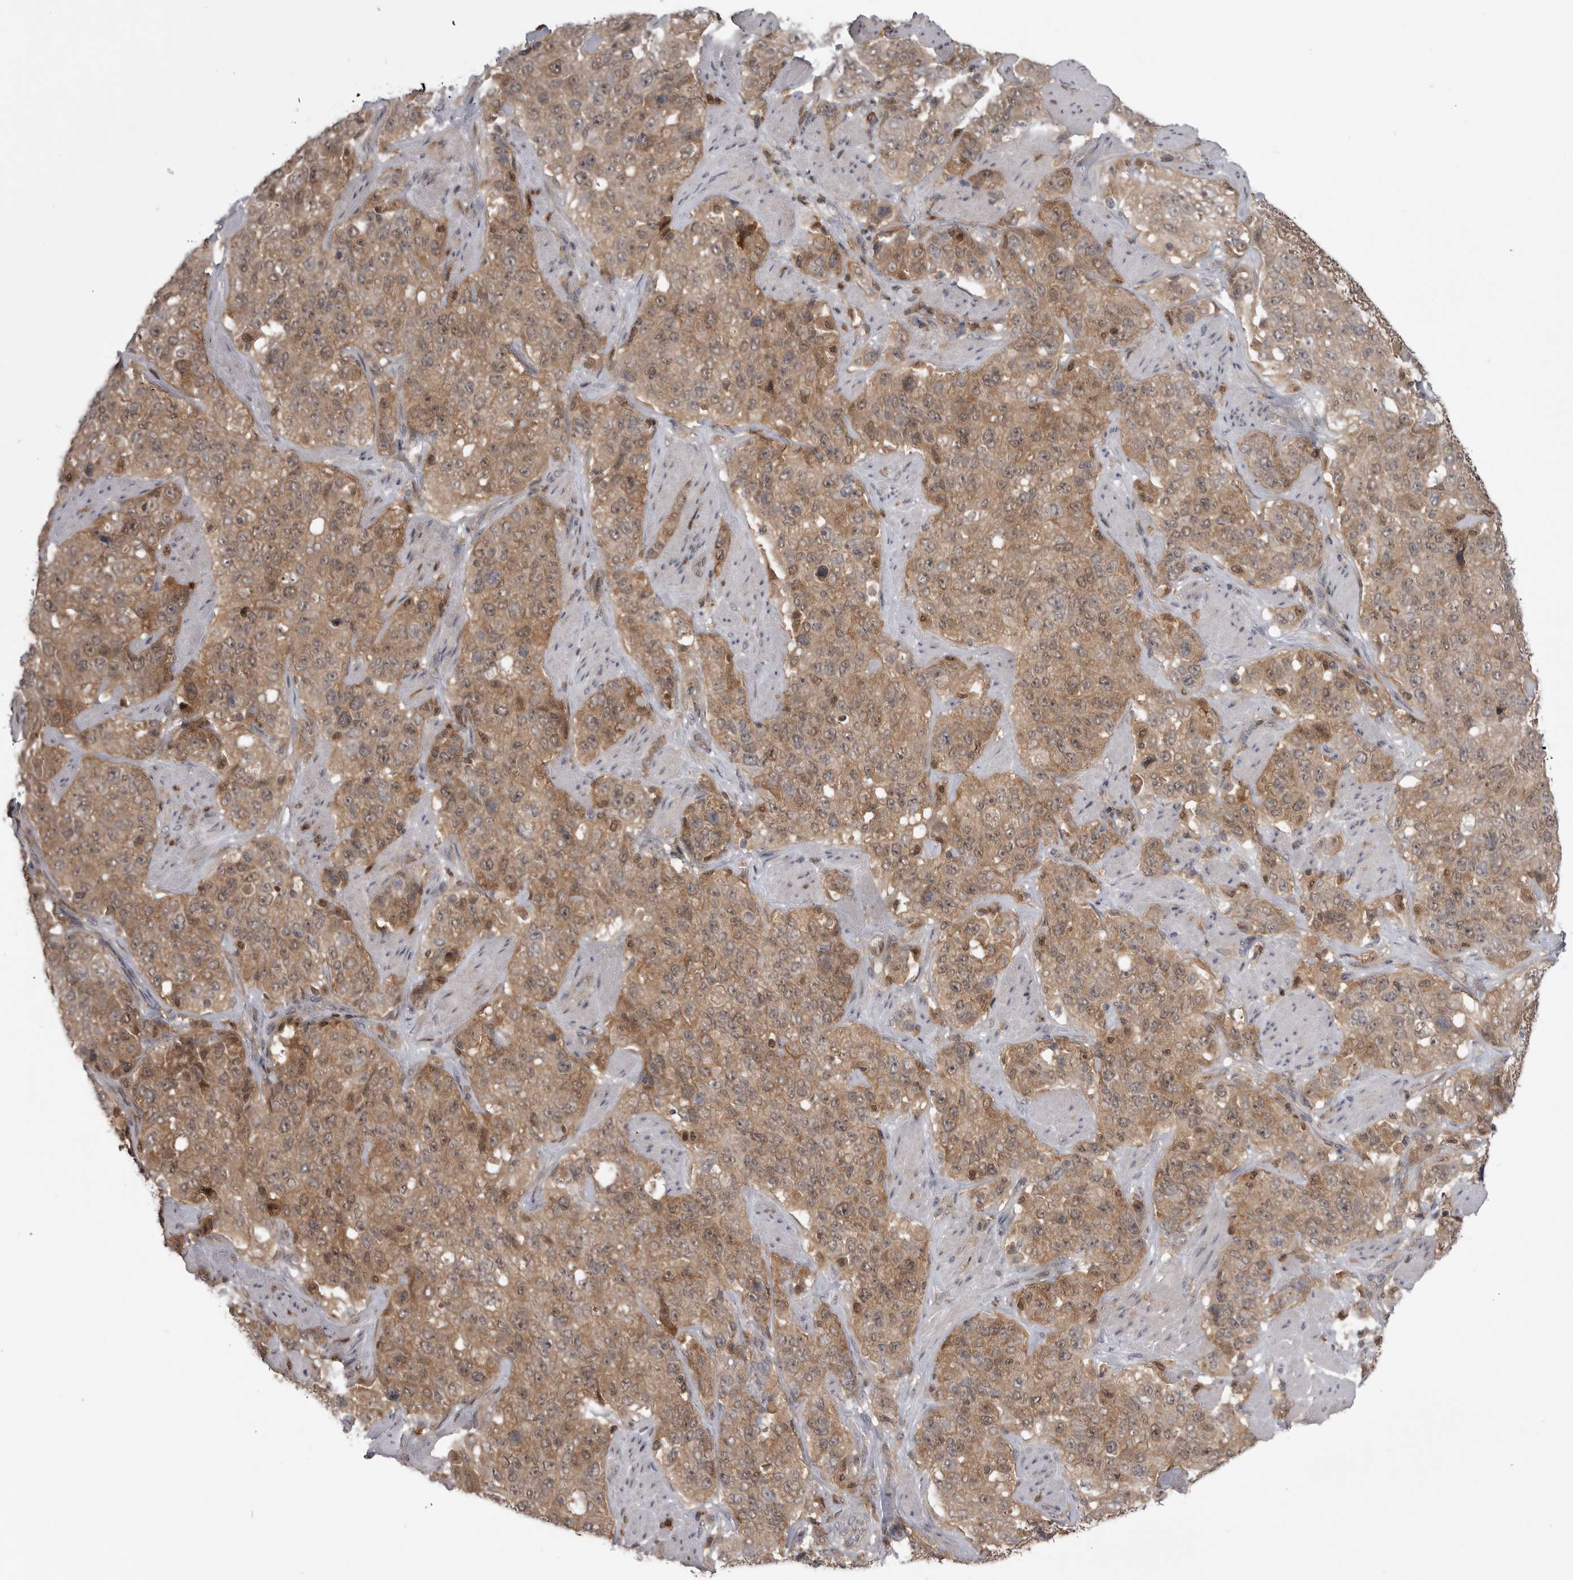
{"staining": {"intensity": "moderate", "quantity": ">75%", "location": "cytoplasmic/membranous"}, "tissue": "stomach cancer", "cell_type": "Tumor cells", "image_type": "cancer", "snomed": [{"axis": "morphology", "description": "Adenocarcinoma, NOS"}, {"axis": "topography", "description": "Stomach"}], "caption": "Tumor cells exhibit moderate cytoplasmic/membranous staining in approximately >75% of cells in stomach adenocarcinoma. Nuclei are stained in blue.", "gene": "MAPK13", "patient": {"sex": "male", "age": 48}}